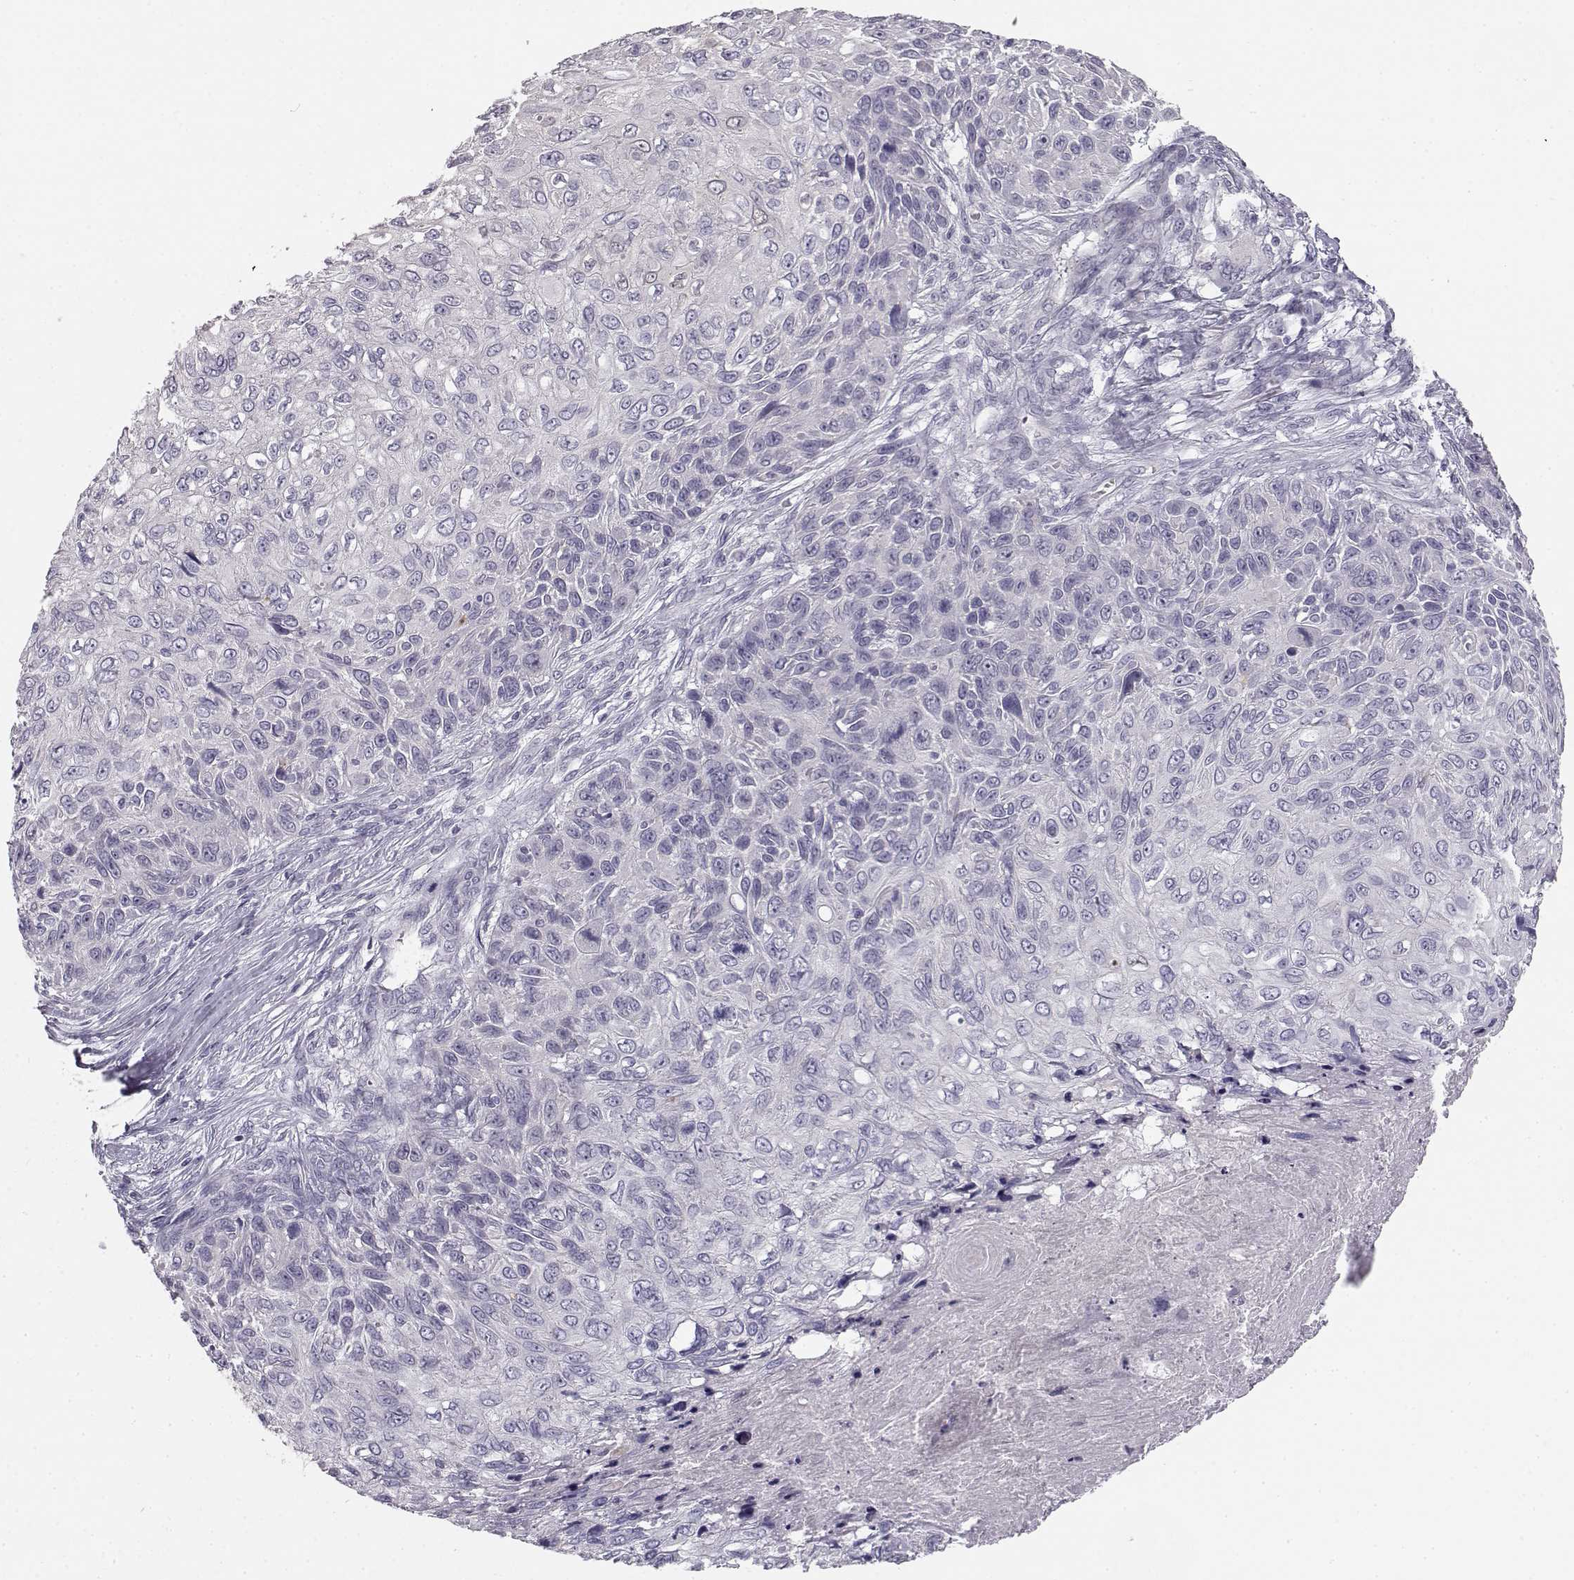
{"staining": {"intensity": "negative", "quantity": "none", "location": "none"}, "tissue": "skin cancer", "cell_type": "Tumor cells", "image_type": "cancer", "snomed": [{"axis": "morphology", "description": "Squamous cell carcinoma, NOS"}, {"axis": "topography", "description": "Skin"}], "caption": "The immunohistochemistry photomicrograph has no significant positivity in tumor cells of squamous cell carcinoma (skin) tissue.", "gene": "MYCBPAP", "patient": {"sex": "male", "age": 92}}